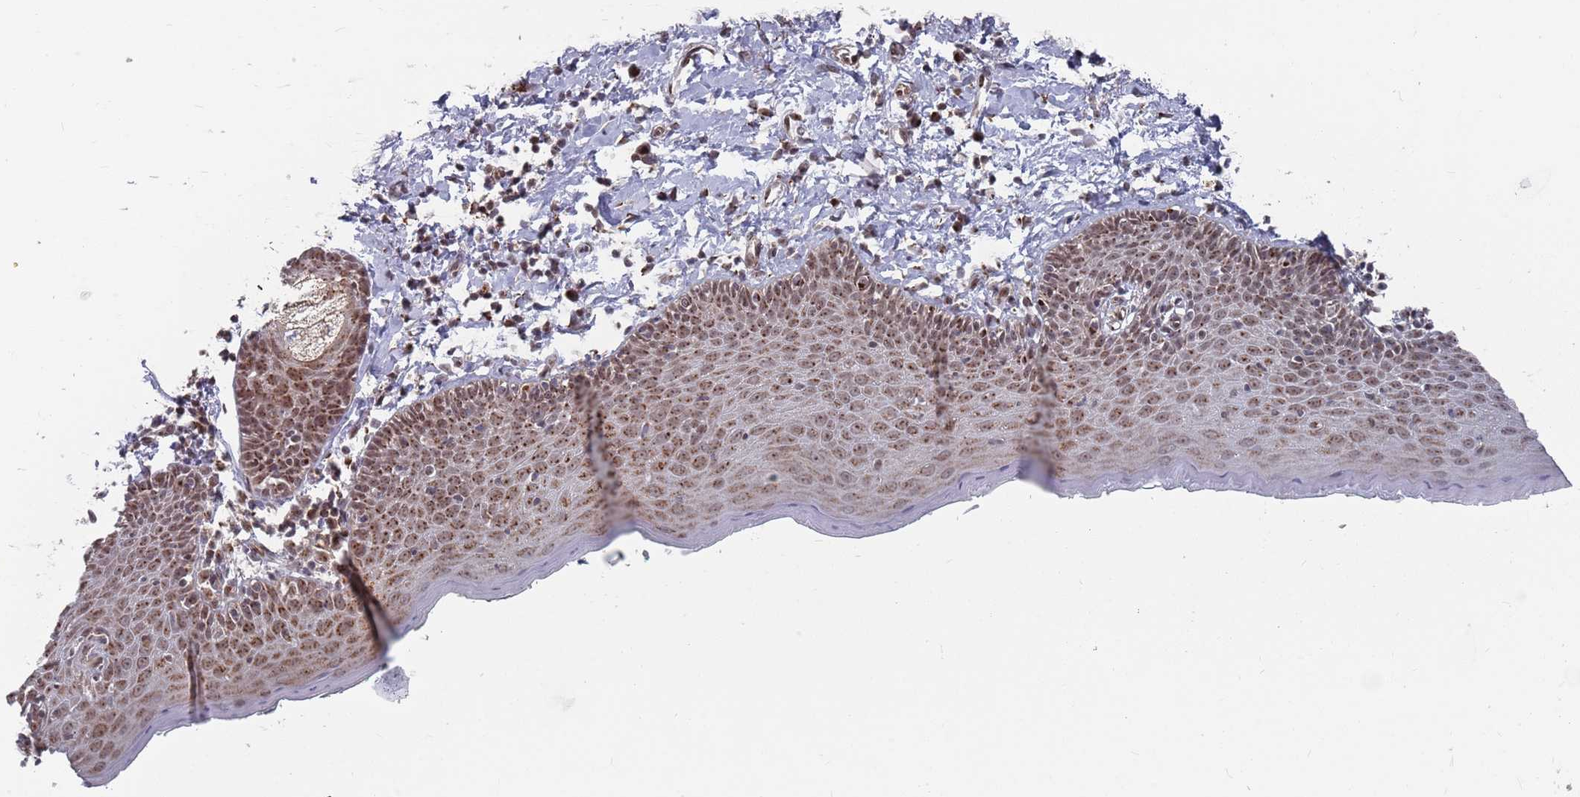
{"staining": {"intensity": "moderate", "quantity": ">75%", "location": "cytoplasmic/membranous"}, "tissue": "skin", "cell_type": "Epidermal cells", "image_type": "normal", "snomed": [{"axis": "morphology", "description": "Normal tissue, NOS"}, {"axis": "topography", "description": "Vulva"}], "caption": "A medium amount of moderate cytoplasmic/membranous staining is appreciated in about >75% of epidermal cells in unremarkable skin.", "gene": "FMO4", "patient": {"sex": "female", "age": 66}}